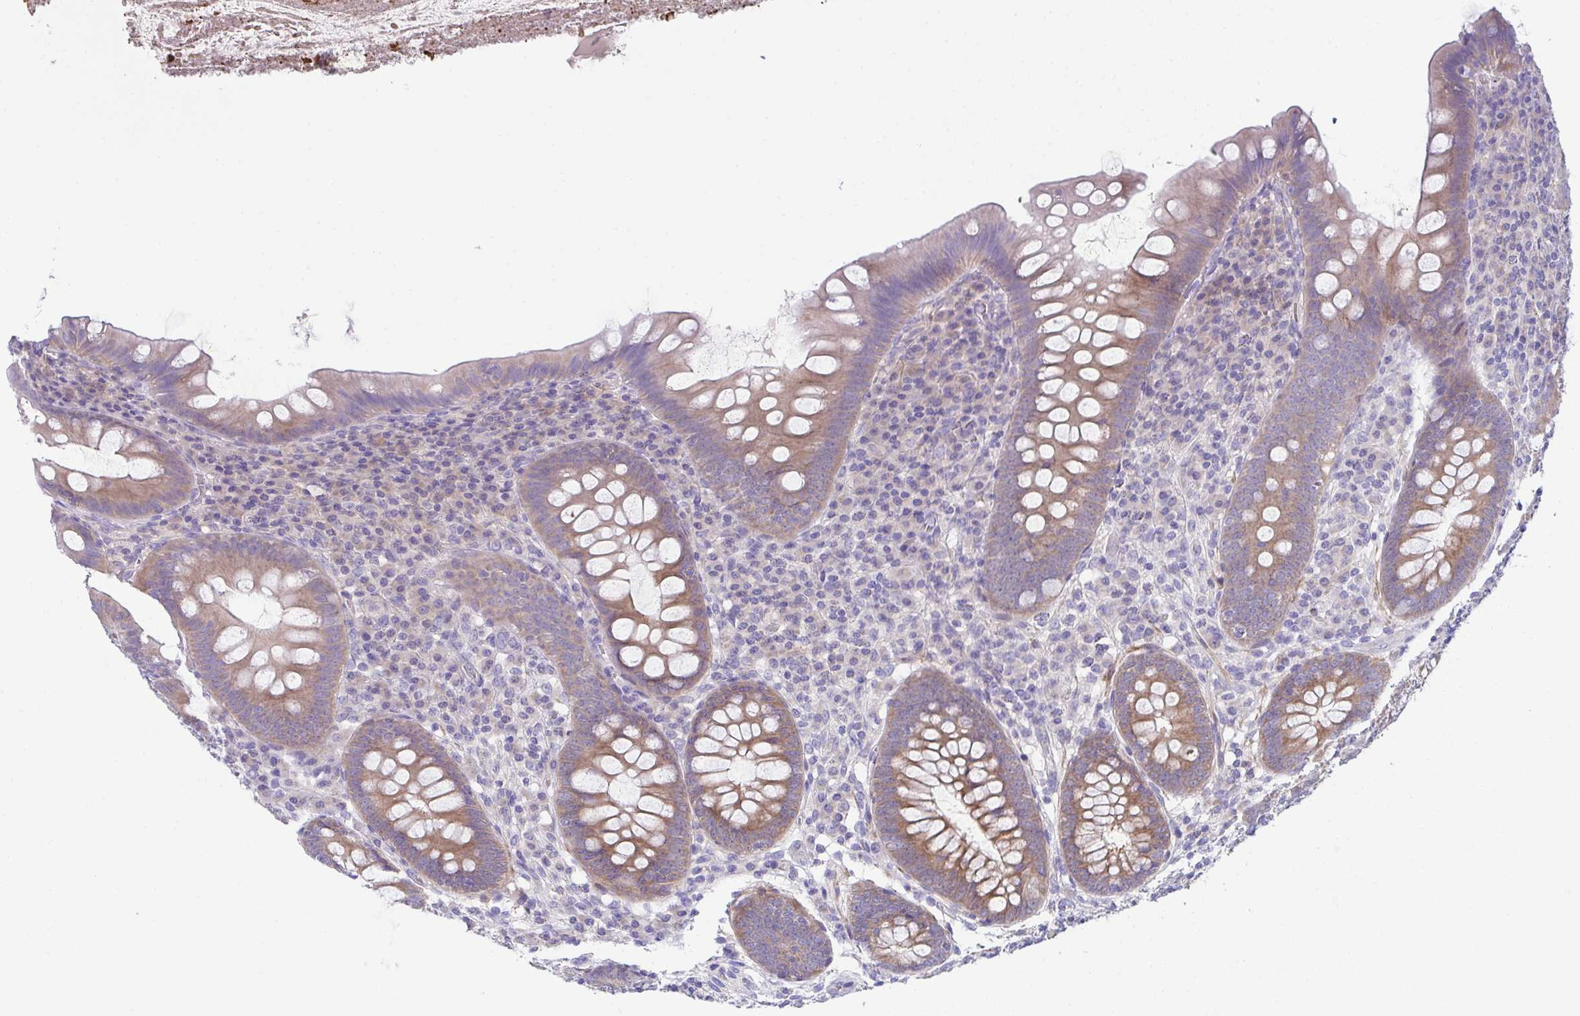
{"staining": {"intensity": "moderate", "quantity": ">75%", "location": "cytoplasmic/membranous"}, "tissue": "appendix", "cell_type": "Glandular cells", "image_type": "normal", "snomed": [{"axis": "morphology", "description": "Normal tissue, NOS"}, {"axis": "topography", "description": "Appendix"}], "caption": "The image displays staining of normal appendix, revealing moderate cytoplasmic/membranous protein expression (brown color) within glandular cells.", "gene": "CFAP97D1", "patient": {"sex": "male", "age": 71}}